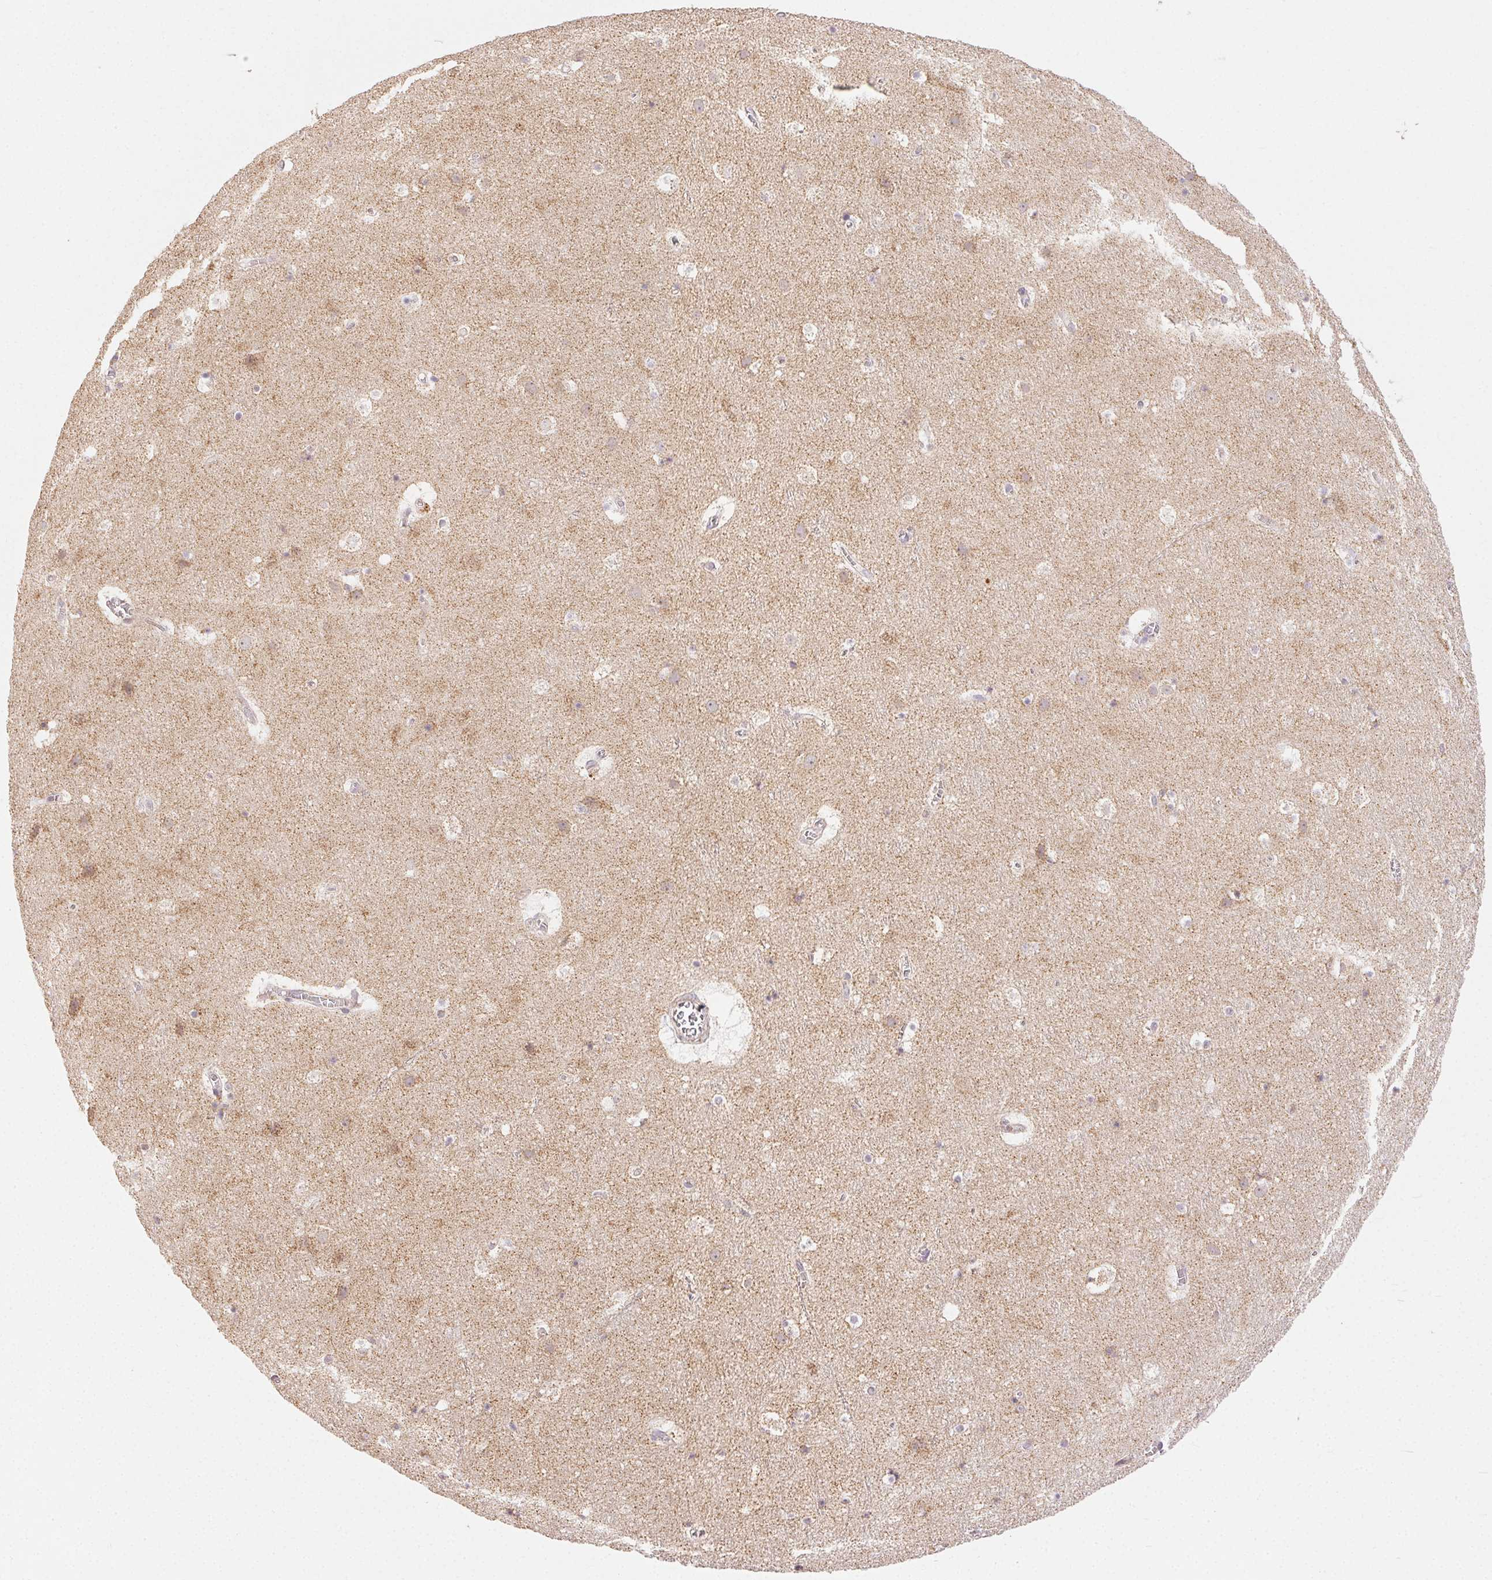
{"staining": {"intensity": "negative", "quantity": "none", "location": "none"}, "tissue": "cerebral cortex", "cell_type": "Endothelial cells", "image_type": "normal", "snomed": [{"axis": "morphology", "description": "Normal tissue, NOS"}, {"axis": "topography", "description": "Cerebral cortex"}], "caption": "The micrograph reveals no staining of endothelial cells in benign cerebral cortex.", "gene": "CLASP1", "patient": {"sex": "female", "age": 42}}